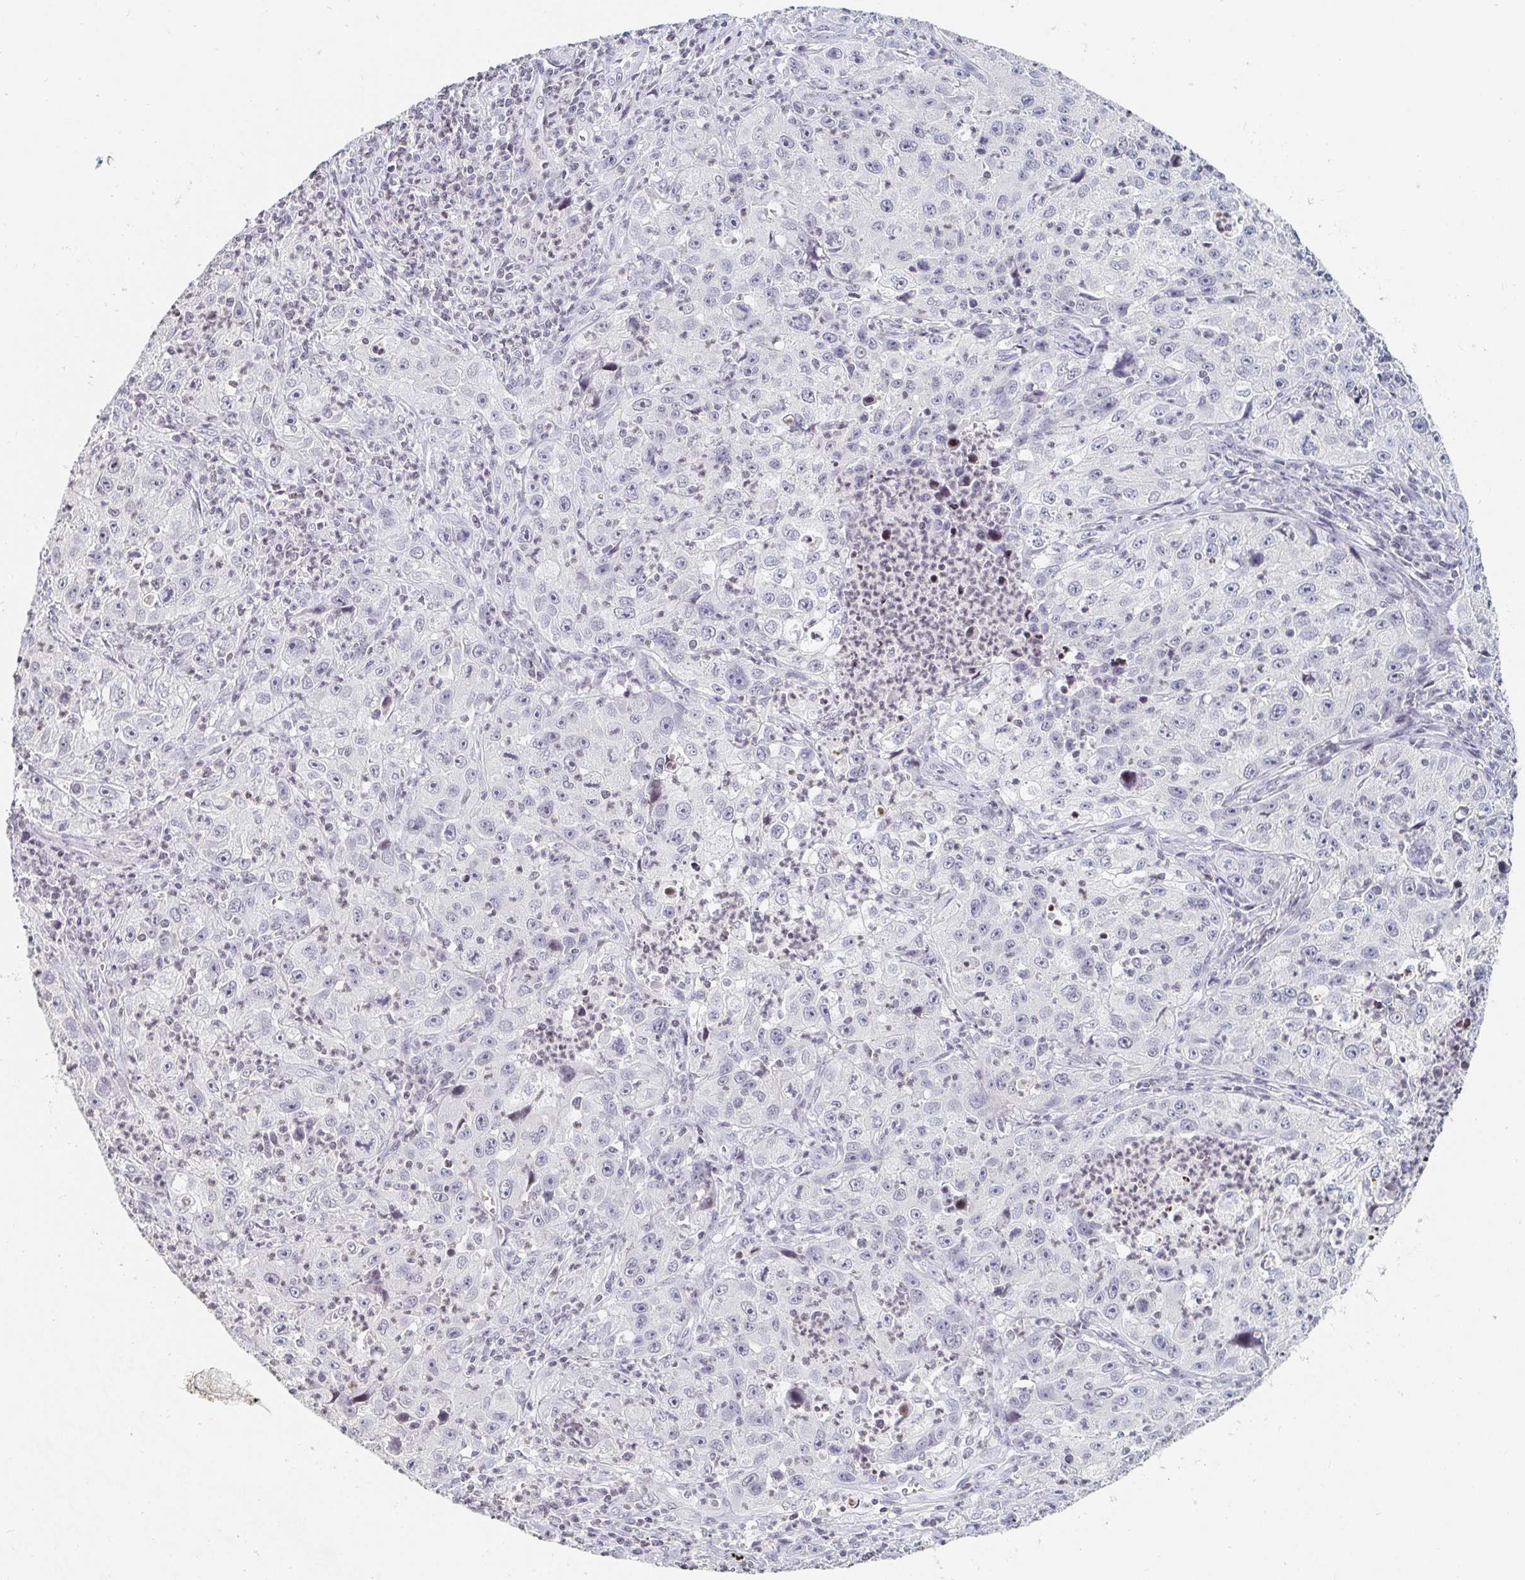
{"staining": {"intensity": "negative", "quantity": "none", "location": "none"}, "tissue": "lung cancer", "cell_type": "Tumor cells", "image_type": "cancer", "snomed": [{"axis": "morphology", "description": "Squamous cell carcinoma, NOS"}, {"axis": "topography", "description": "Lung"}], "caption": "A high-resolution image shows immunohistochemistry (IHC) staining of lung cancer (squamous cell carcinoma), which reveals no significant positivity in tumor cells.", "gene": "NME9", "patient": {"sex": "male", "age": 71}}